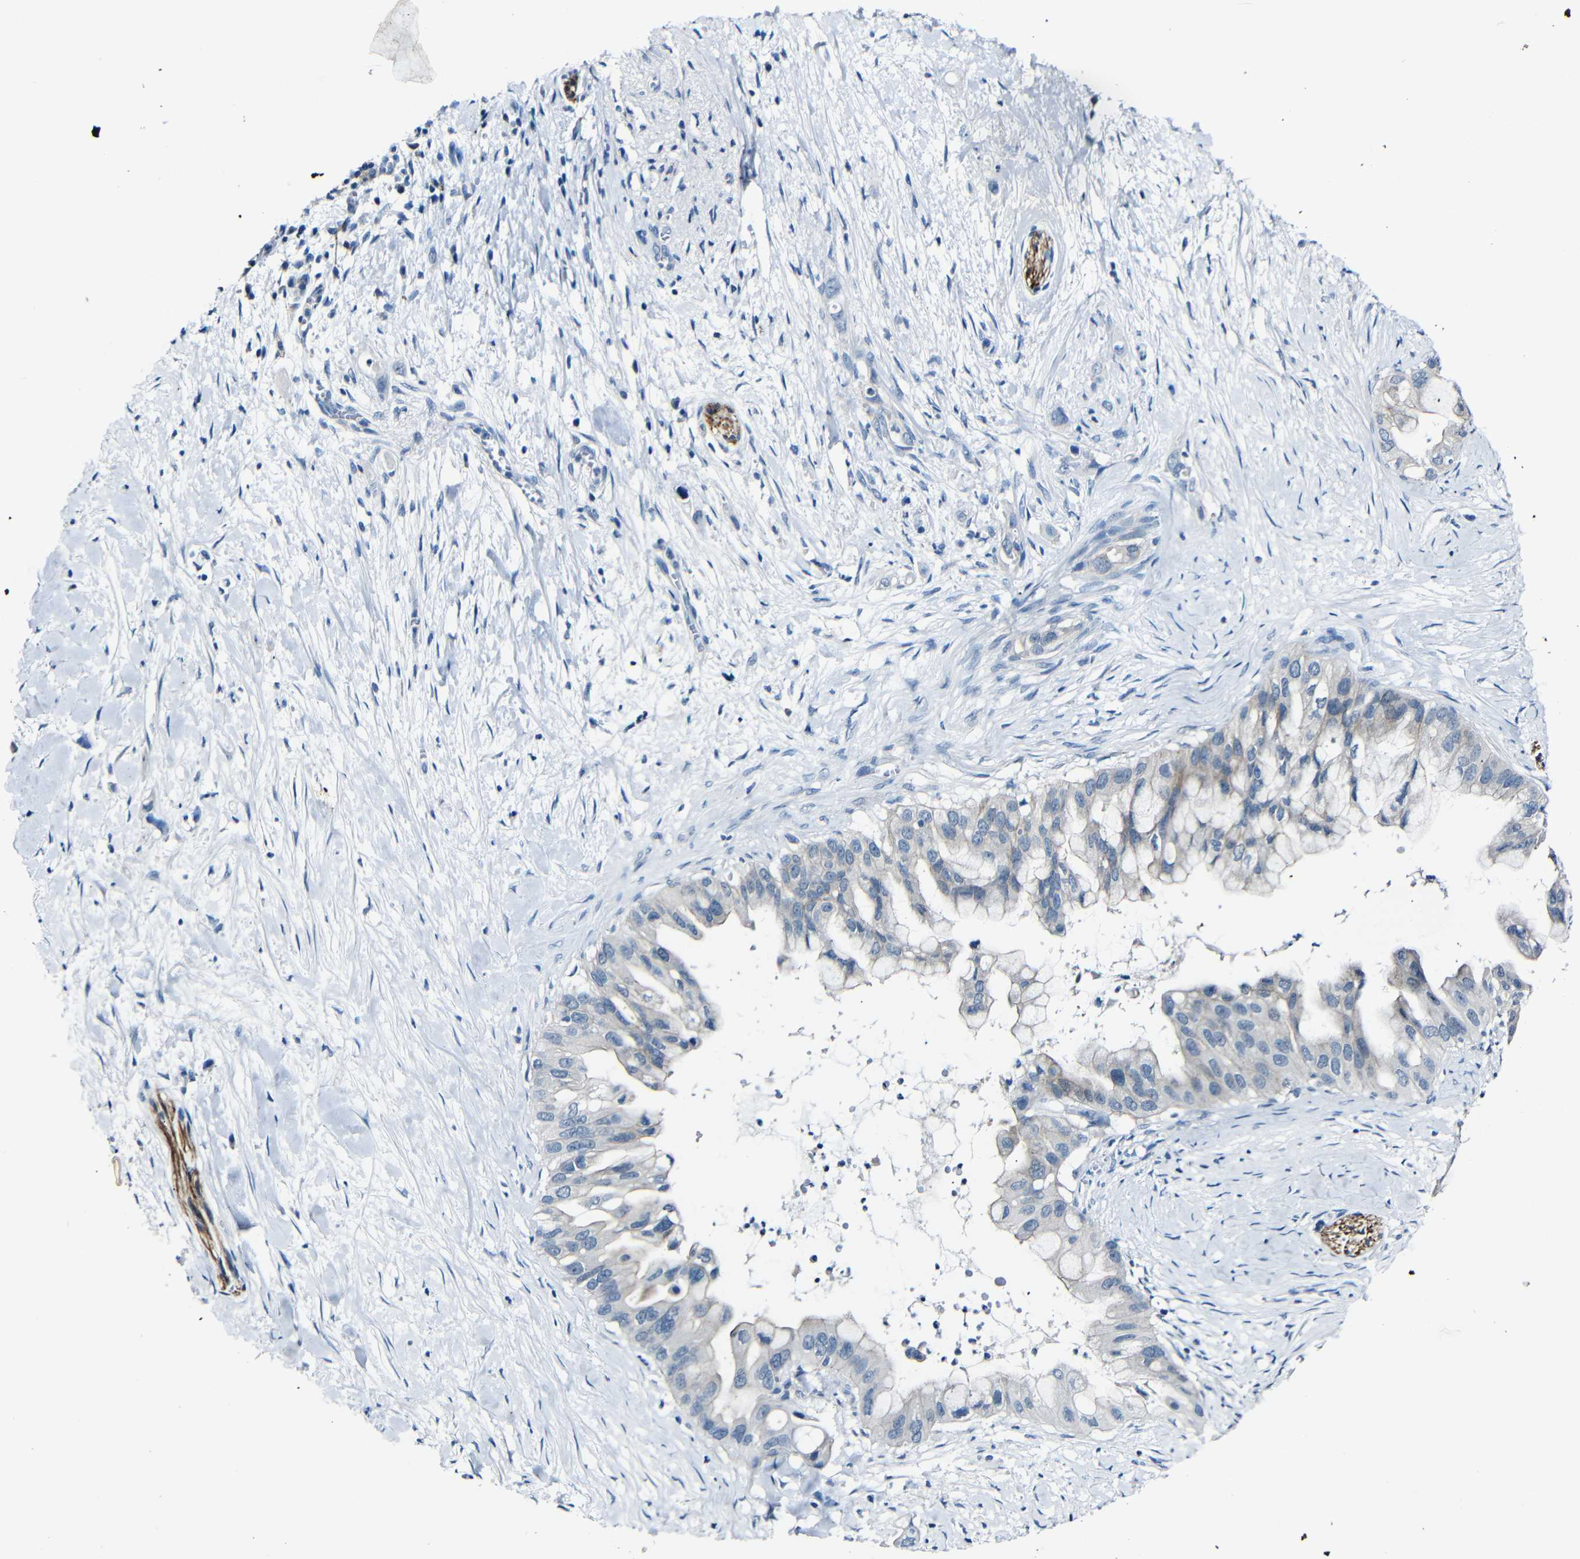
{"staining": {"intensity": "negative", "quantity": "none", "location": "none"}, "tissue": "pancreatic cancer", "cell_type": "Tumor cells", "image_type": "cancer", "snomed": [{"axis": "morphology", "description": "Adenocarcinoma, NOS"}, {"axis": "topography", "description": "Pancreas"}], "caption": "Immunohistochemical staining of human pancreatic cancer displays no significant staining in tumor cells. (Stains: DAB immunohistochemistry with hematoxylin counter stain, Microscopy: brightfield microscopy at high magnification).", "gene": "ANK3", "patient": {"sex": "male", "age": 55}}